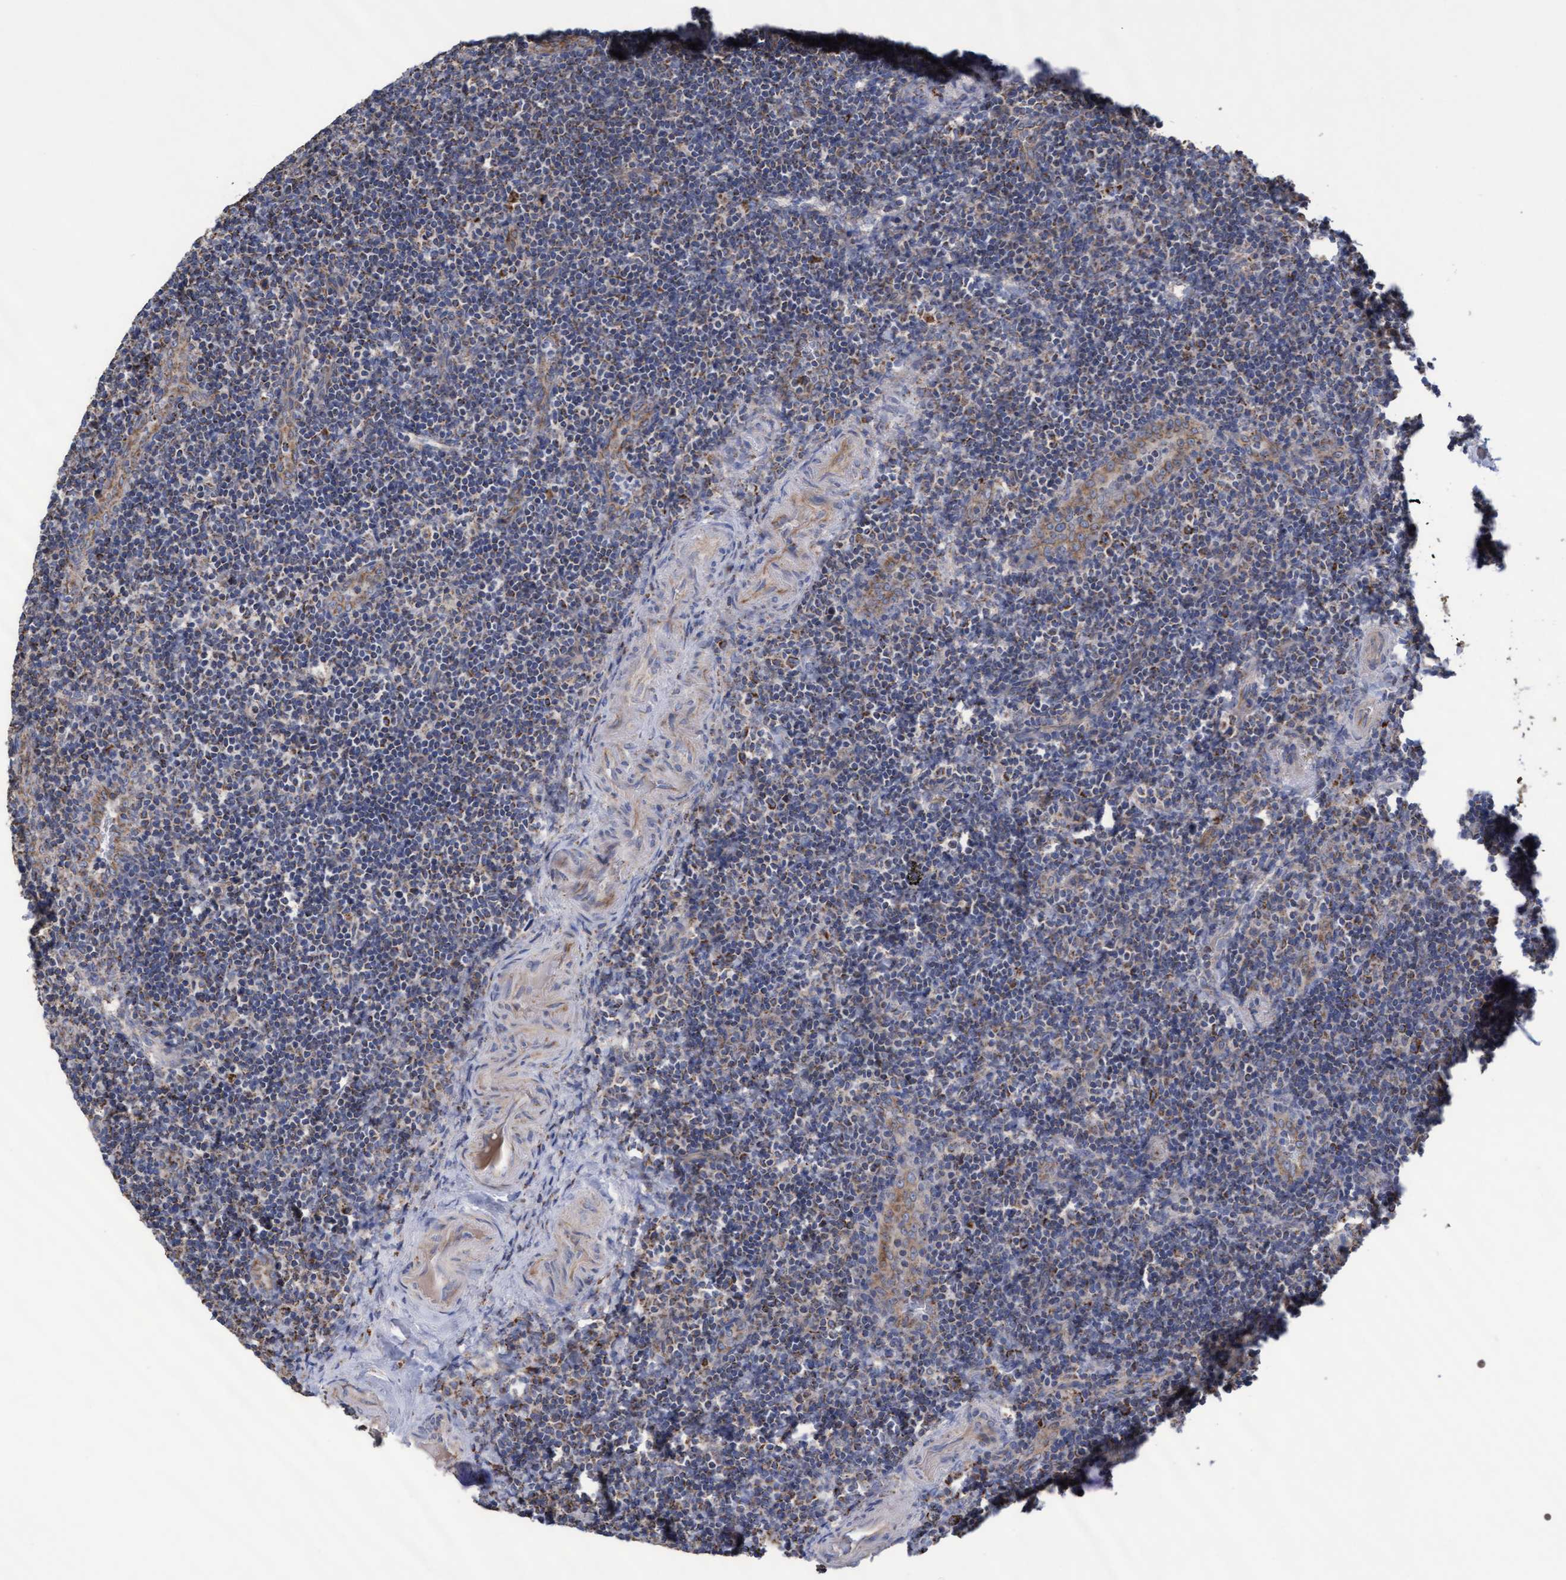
{"staining": {"intensity": "moderate", "quantity": "<25%", "location": "cytoplasmic/membranous"}, "tissue": "lymphoma", "cell_type": "Tumor cells", "image_type": "cancer", "snomed": [{"axis": "morphology", "description": "Malignant lymphoma, non-Hodgkin's type, High grade"}, {"axis": "topography", "description": "Tonsil"}], "caption": "Protein expression analysis of human malignant lymphoma, non-Hodgkin's type (high-grade) reveals moderate cytoplasmic/membranous staining in about <25% of tumor cells. The staining was performed using DAB to visualize the protein expression in brown, while the nuclei were stained in blue with hematoxylin (Magnification: 20x).", "gene": "COBL", "patient": {"sex": "female", "age": 36}}